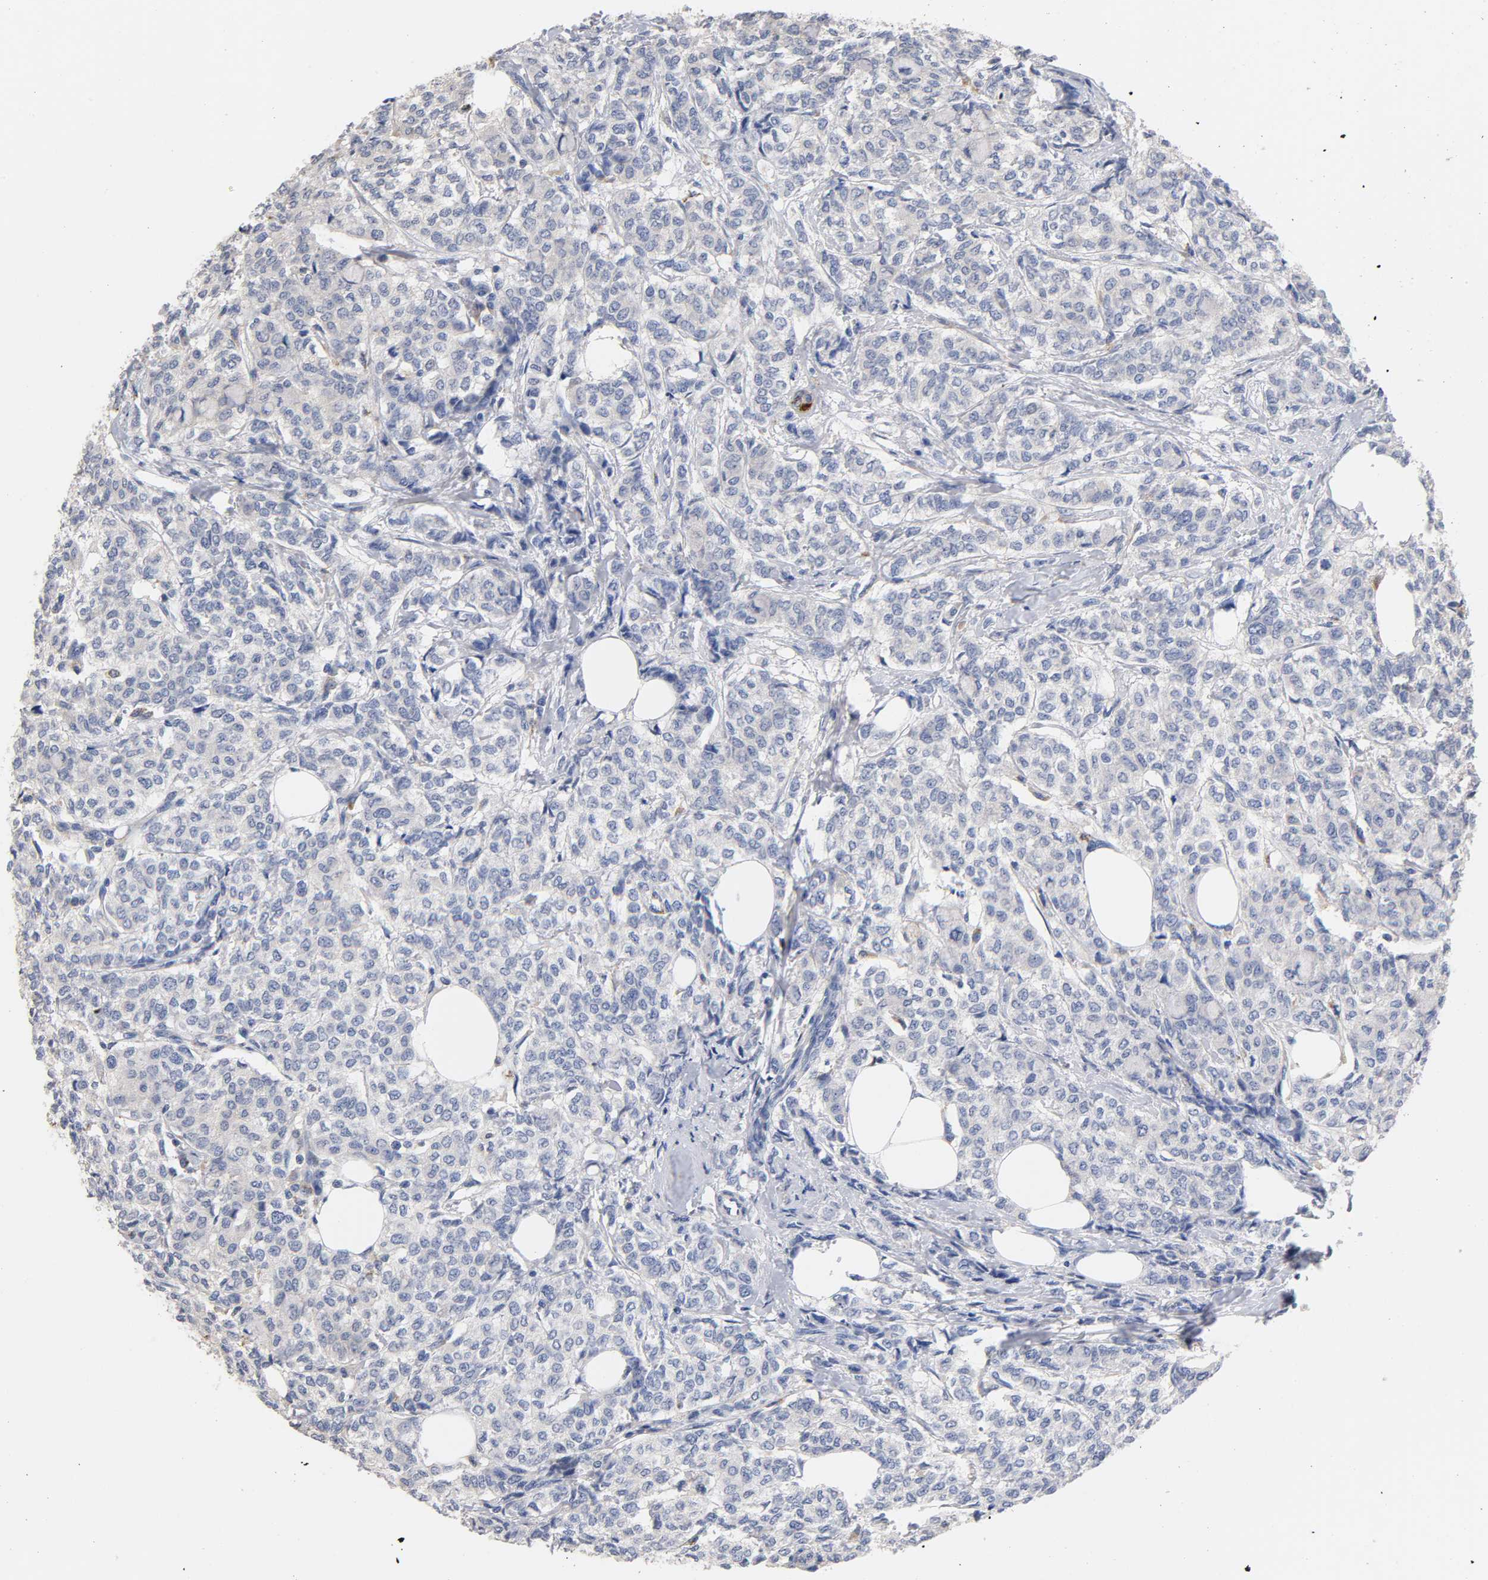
{"staining": {"intensity": "negative", "quantity": "none", "location": "none"}, "tissue": "breast cancer", "cell_type": "Tumor cells", "image_type": "cancer", "snomed": [{"axis": "morphology", "description": "Lobular carcinoma"}, {"axis": "topography", "description": "Breast"}], "caption": "Tumor cells show no significant protein staining in breast cancer (lobular carcinoma).", "gene": "SEMA5A", "patient": {"sex": "female", "age": 60}}